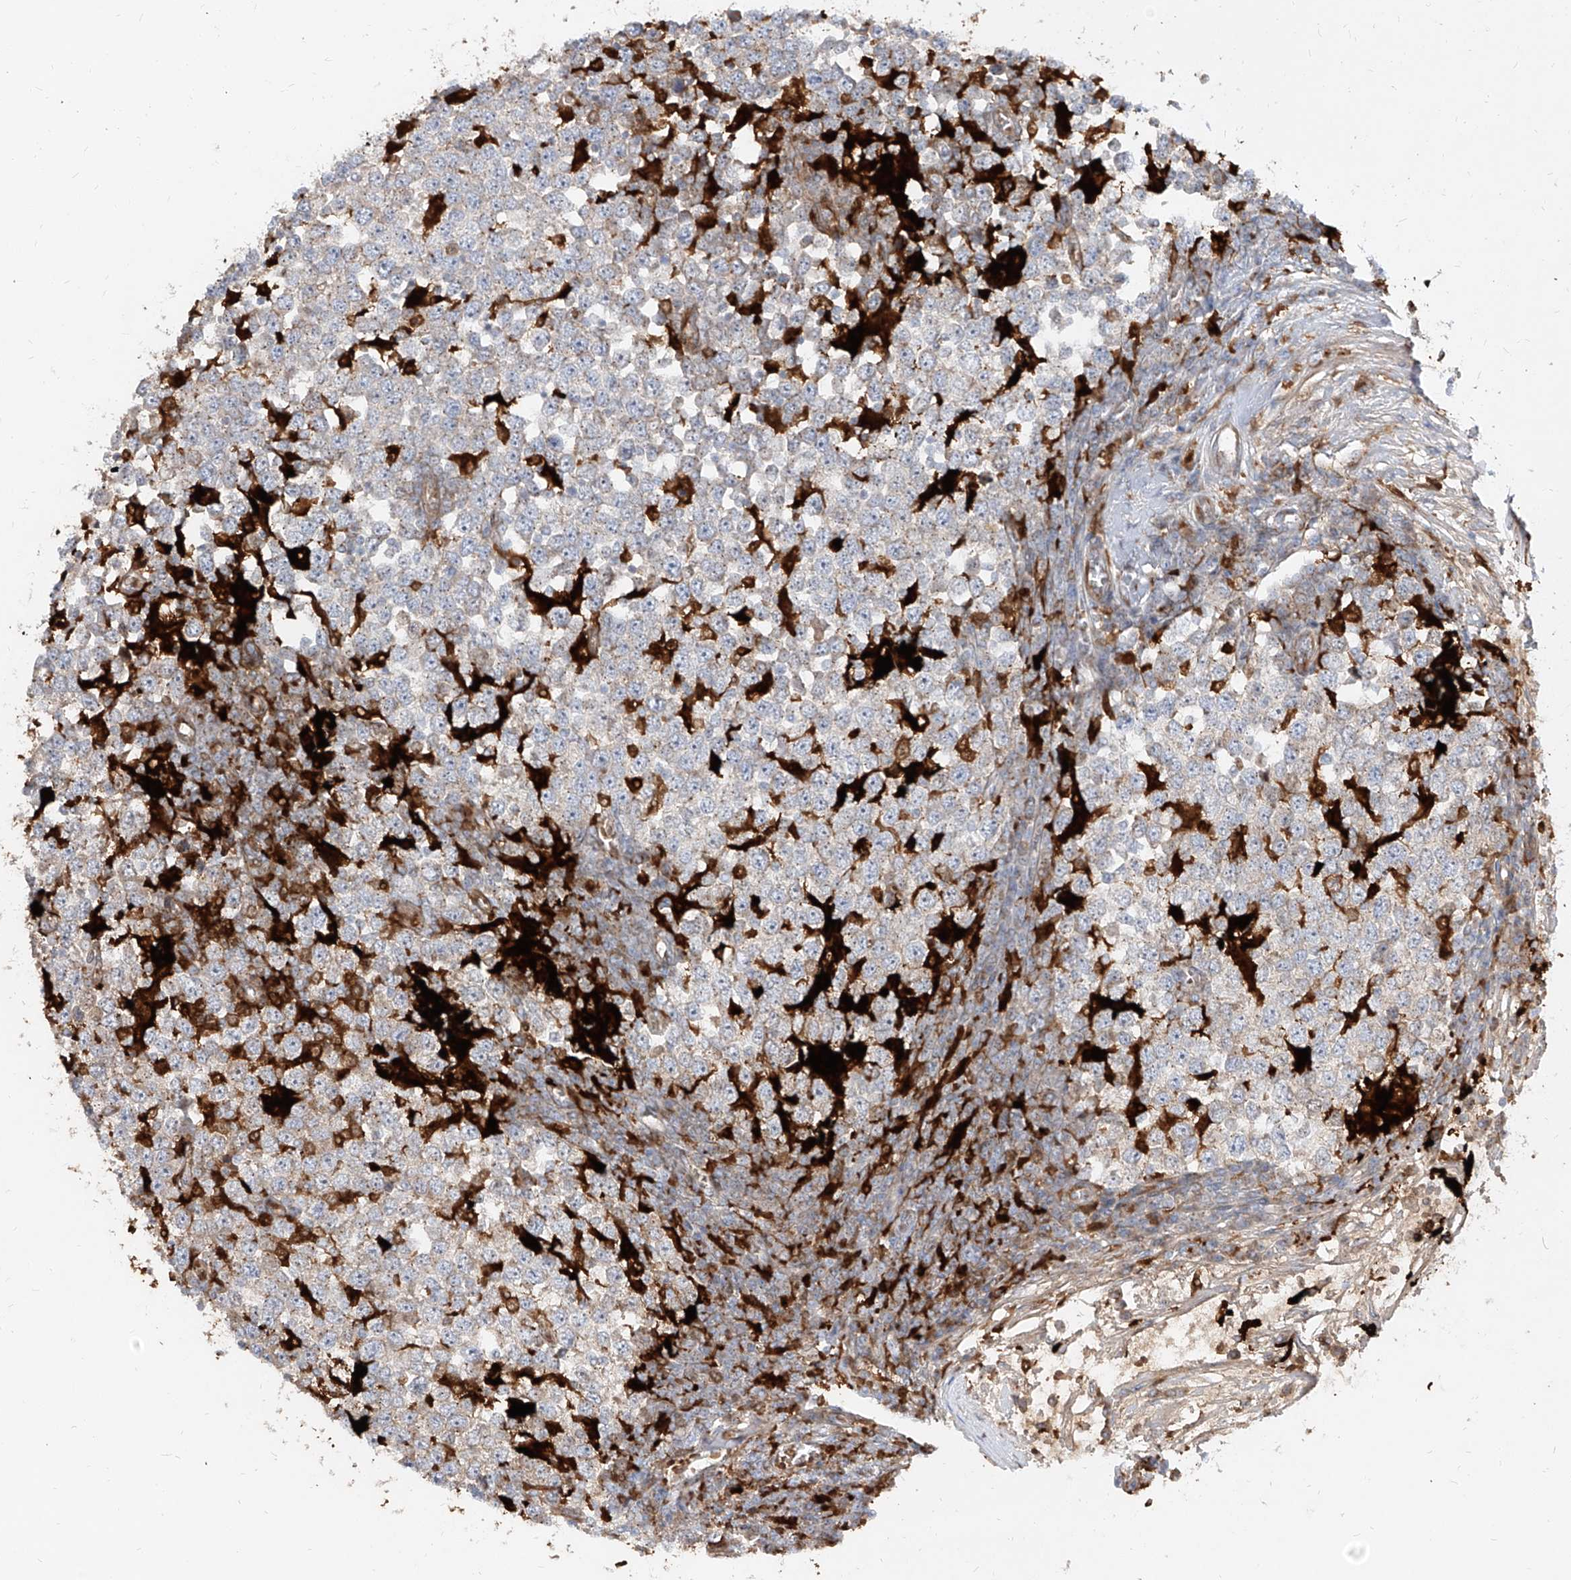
{"staining": {"intensity": "negative", "quantity": "none", "location": "none"}, "tissue": "testis cancer", "cell_type": "Tumor cells", "image_type": "cancer", "snomed": [{"axis": "morphology", "description": "Seminoma, NOS"}, {"axis": "topography", "description": "Testis"}], "caption": "DAB immunohistochemical staining of testis cancer demonstrates no significant positivity in tumor cells.", "gene": "KYNU", "patient": {"sex": "male", "age": 65}}